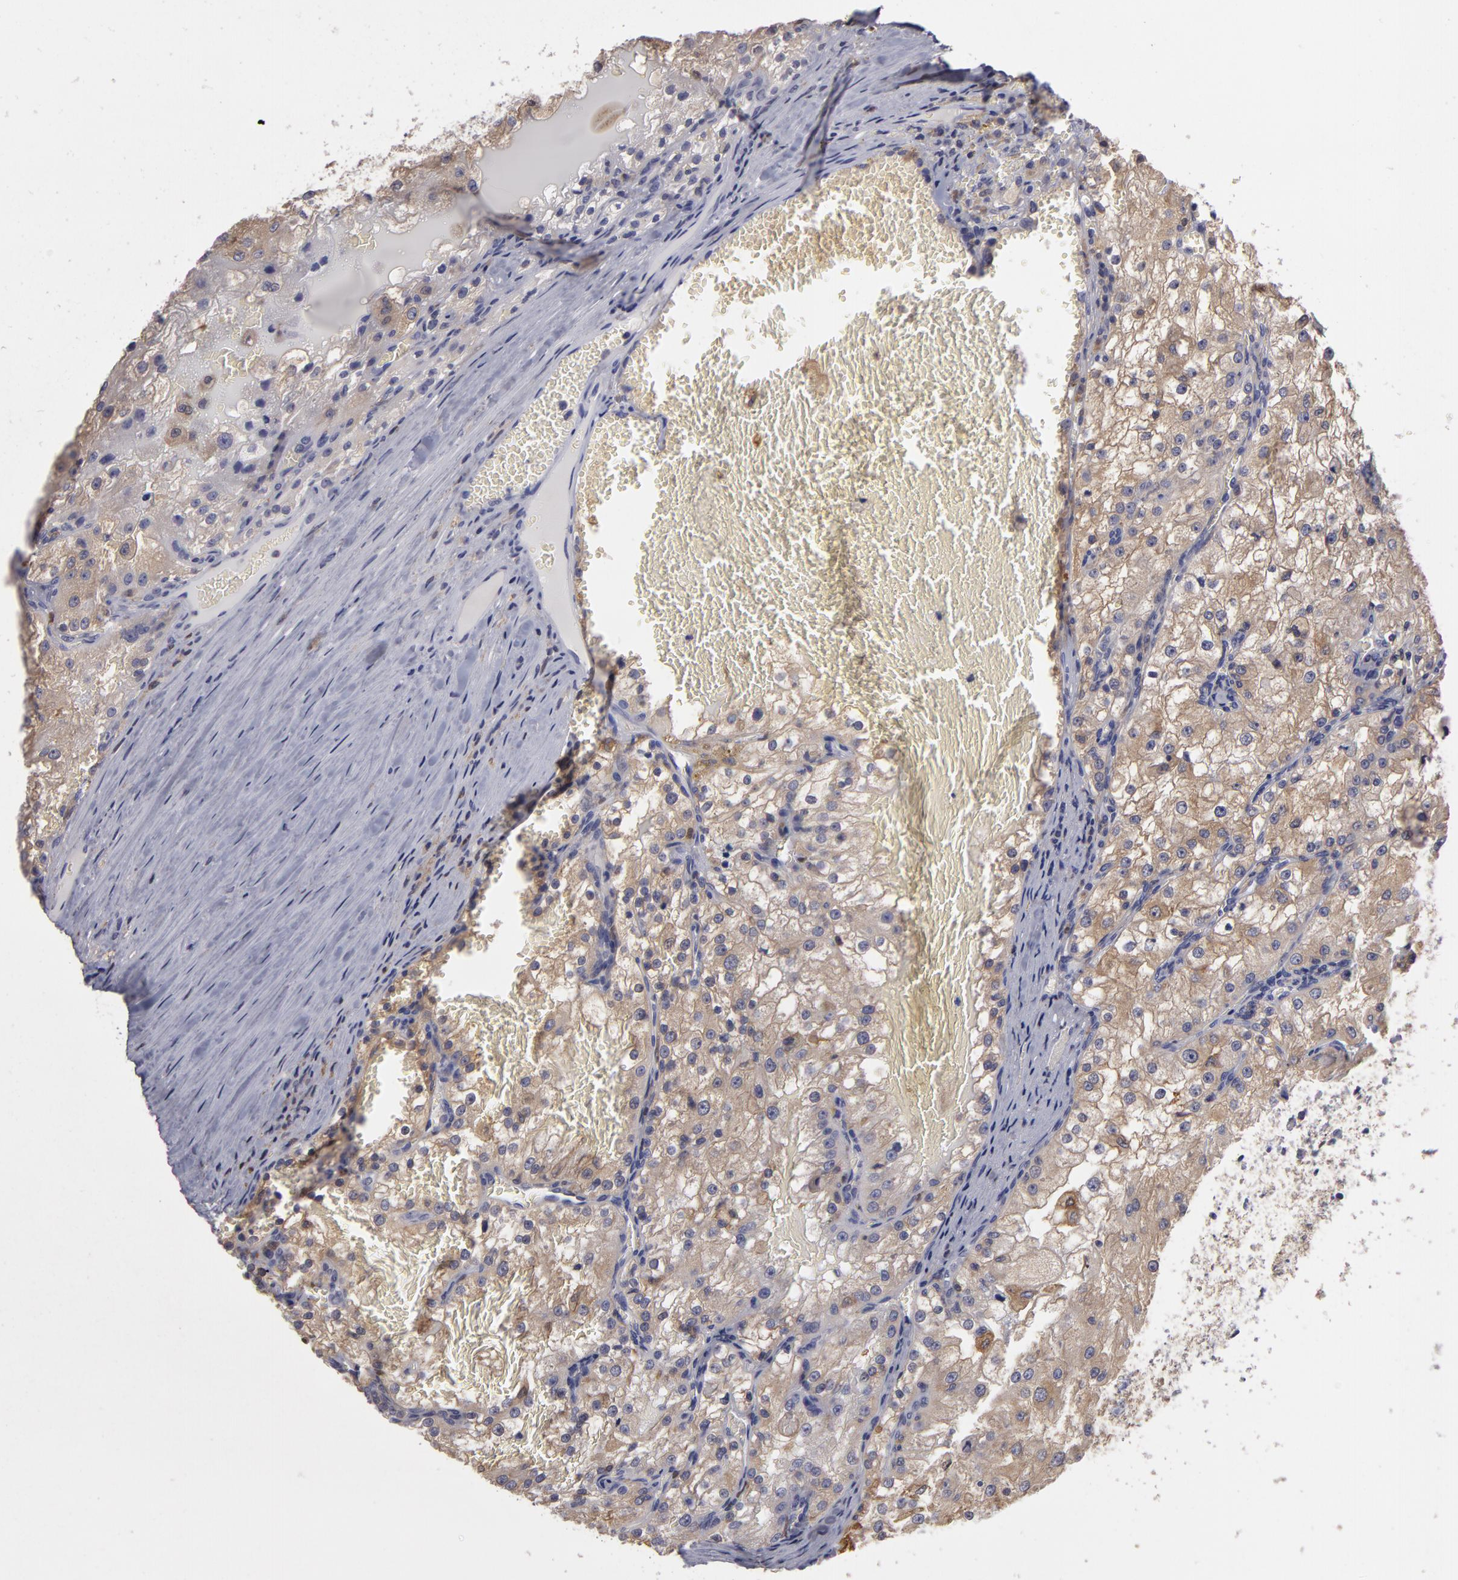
{"staining": {"intensity": "weak", "quantity": "<25%", "location": "cytoplasmic/membranous"}, "tissue": "renal cancer", "cell_type": "Tumor cells", "image_type": "cancer", "snomed": [{"axis": "morphology", "description": "Adenocarcinoma, NOS"}, {"axis": "topography", "description": "Kidney"}], "caption": "IHC histopathology image of neoplastic tissue: human renal cancer stained with DAB shows no significant protein expression in tumor cells.", "gene": "GNPDA1", "patient": {"sex": "female", "age": 74}}